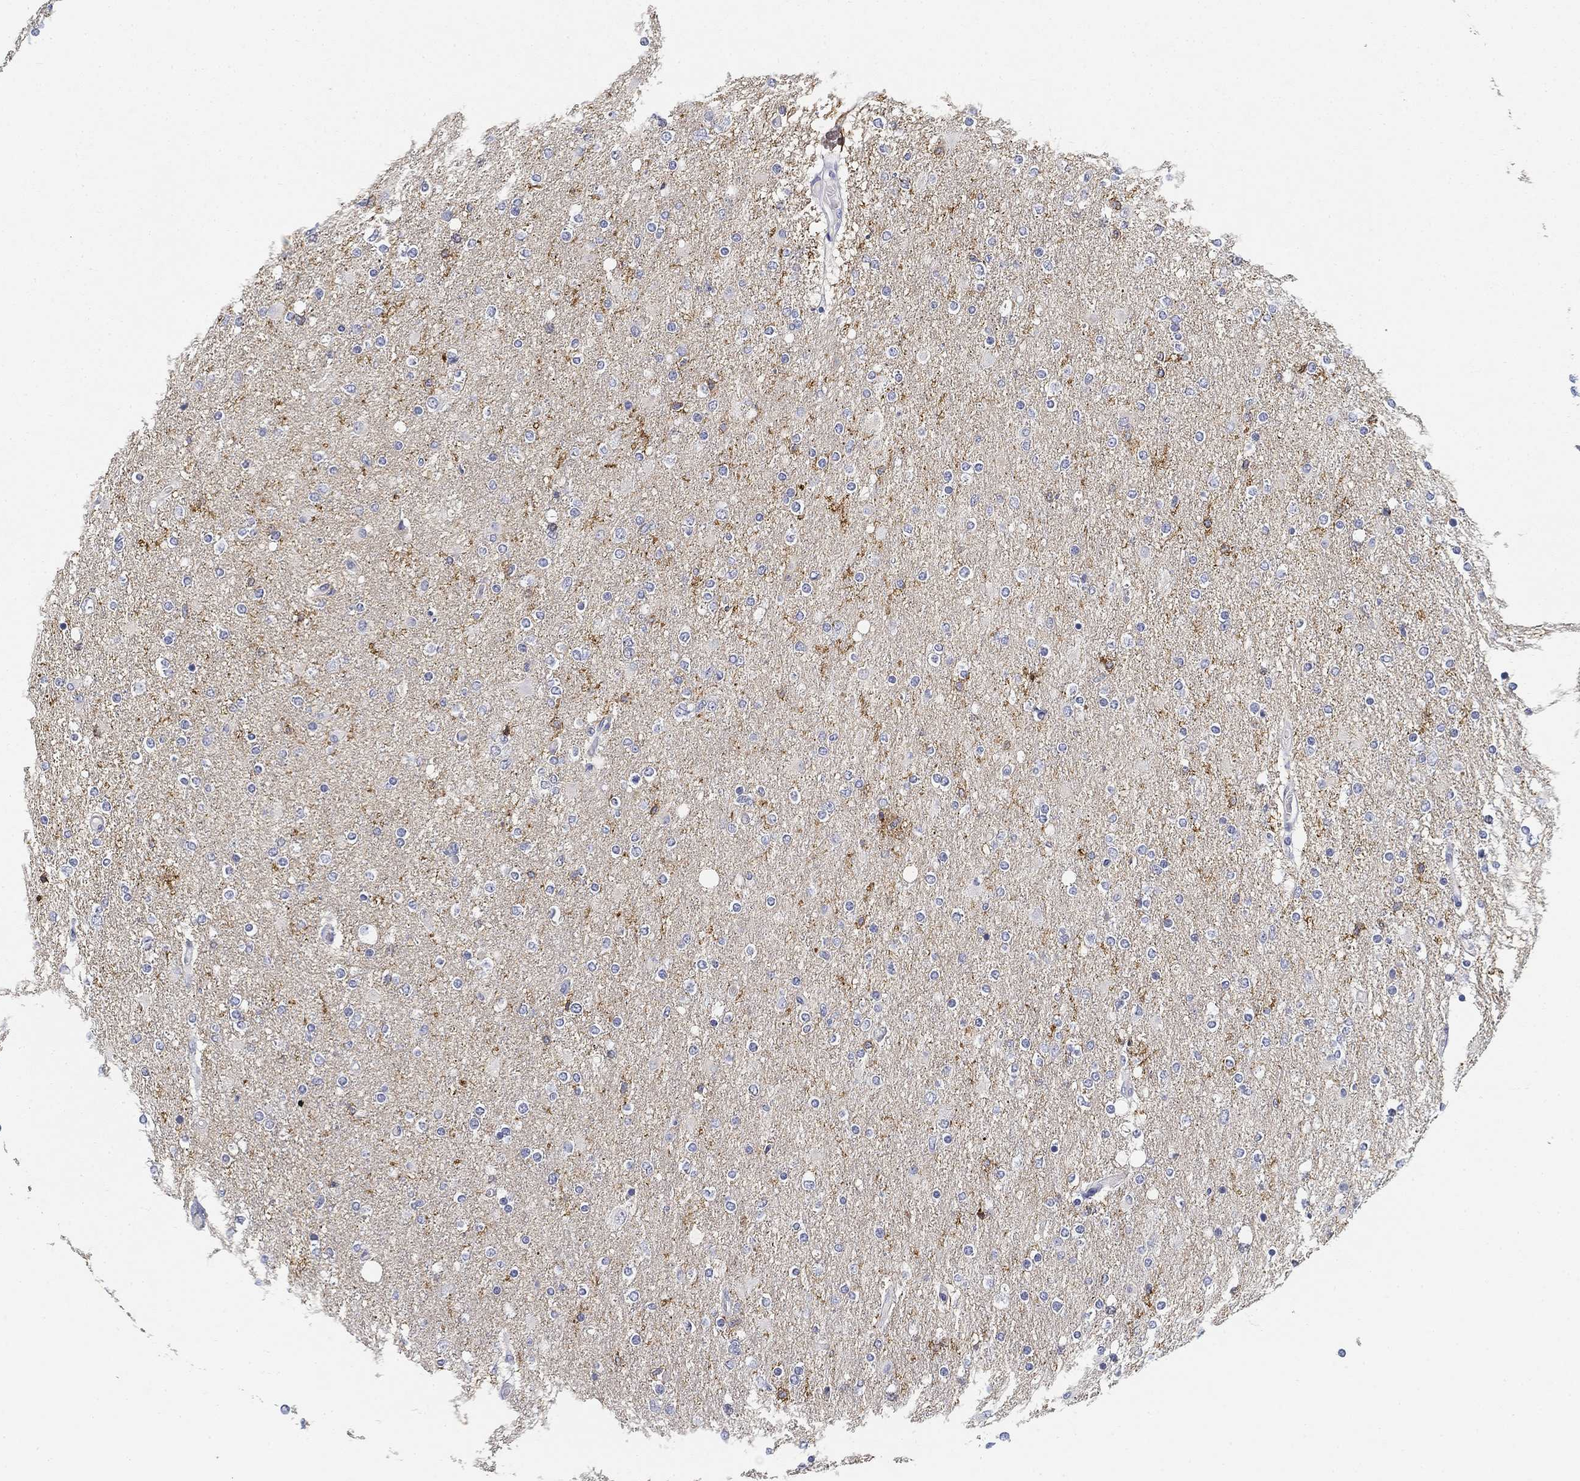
{"staining": {"intensity": "moderate", "quantity": "<25%", "location": "cytoplasmic/membranous"}, "tissue": "glioma", "cell_type": "Tumor cells", "image_type": "cancer", "snomed": [{"axis": "morphology", "description": "Glioma, malignant, High grade"}, {"axis": "topography", "description": "Cerebral cortex"}], "caption": "Human glioma stained for a protein (brown) shows moderate cytoplasmic/membranous positive positivity in approximately <25% of tumor cells.", "gene": "SLC2A5", "patient": {"sex": "male", "age": 70}}